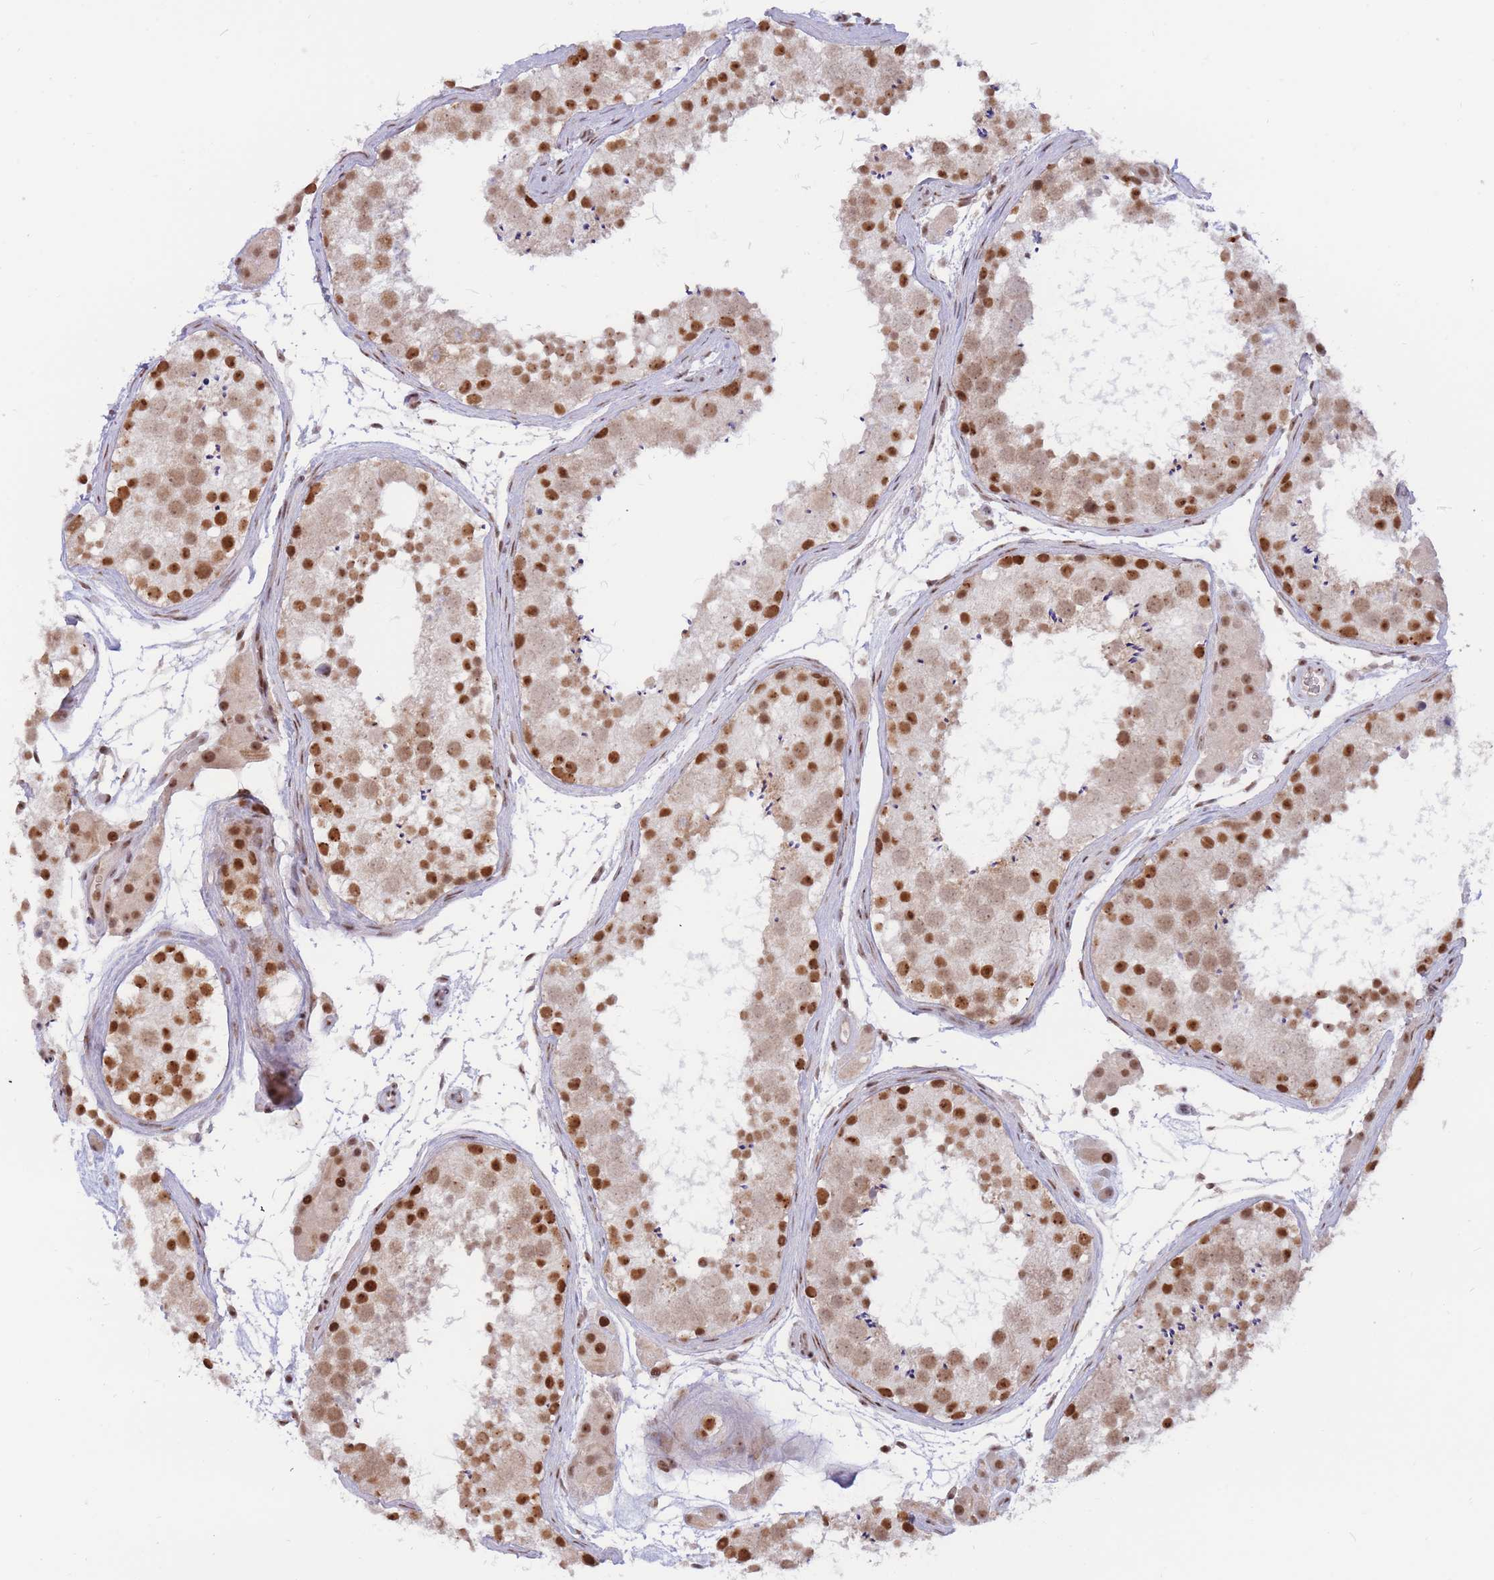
{"staining": {"intensity": "strong", "quantity": "25%-75%", "location": "nuclear"}, "tissue": "testis", "cell_type": "Cells in seminiferous ducts", "image_type": "normal", "snomed": [{"axis": "morphology", "description": "Normal tissue, NOS"}, {"axis": "topography", "description": "Testis"}], "caption": "High-magnification brightfield microscopy of unremarkable testis stained with DAB (brown) and counterstained with hematoxylin (blue). cells in seminiferous ducts exhibit strong nuclear staining is seen in about25%-75% of cells.", "gene": "TARBP2", "patient": {"sex": "male", "age": 41}}